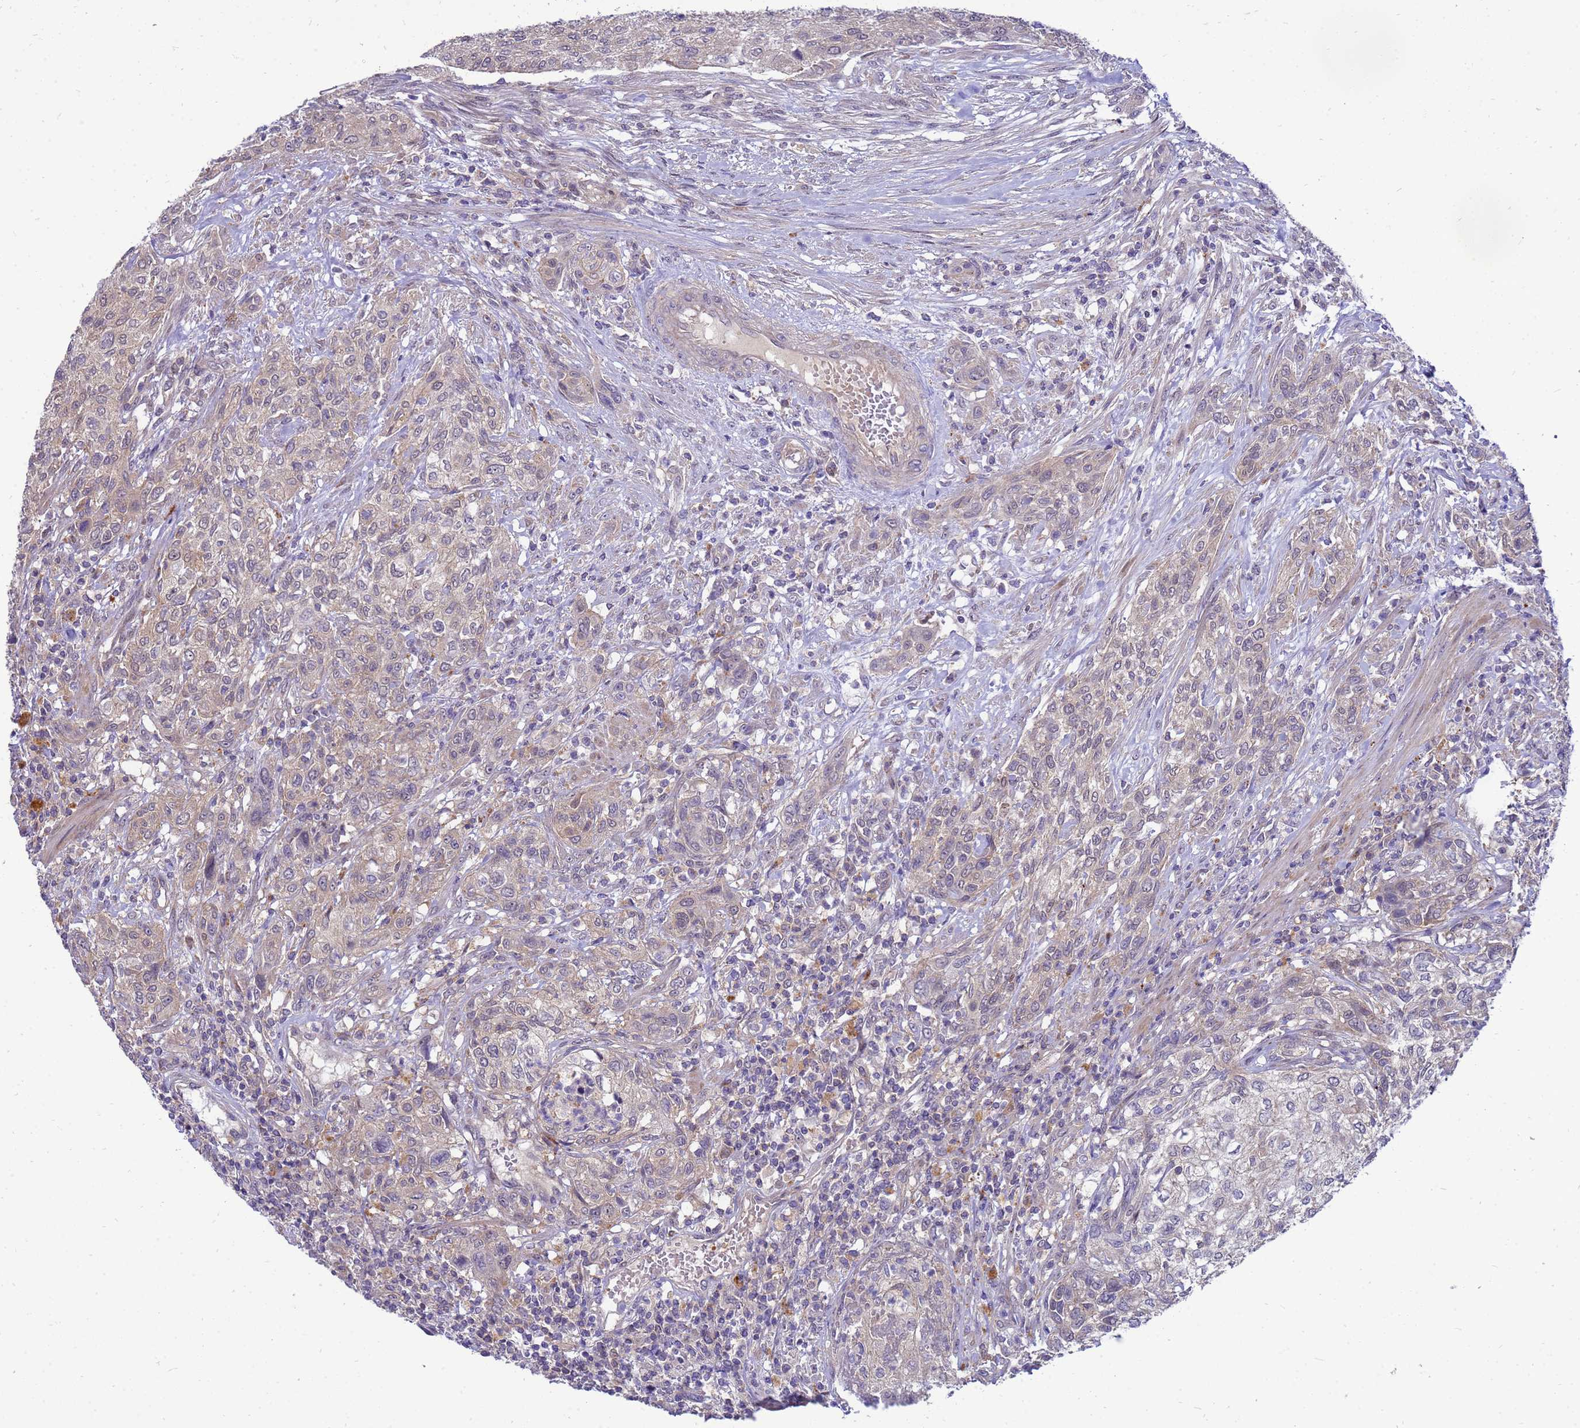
{"staining": {"intensity": "negative", "quantity": "none", "location": "none"}, "tissue": "urothelial cancer", "cell_type": "Tumor cells", "image_type": "cancer", "snomed": [{"axis": "morphology", "description": "Normal tissue, NOS"}, {"axis": "morphology", "description": "Urothelial carcinoma, NOS"}, {"axis": "topography", "description": "Urinary bladder"}, {"axis": "topography", "description": "Peripheral nerve tissue"}], "caption": "Tumor cells show no significant staining in transitional cell carcinoma.", "gene": "ENOPH1", "patient": {"sex": "male", "age": 35}}